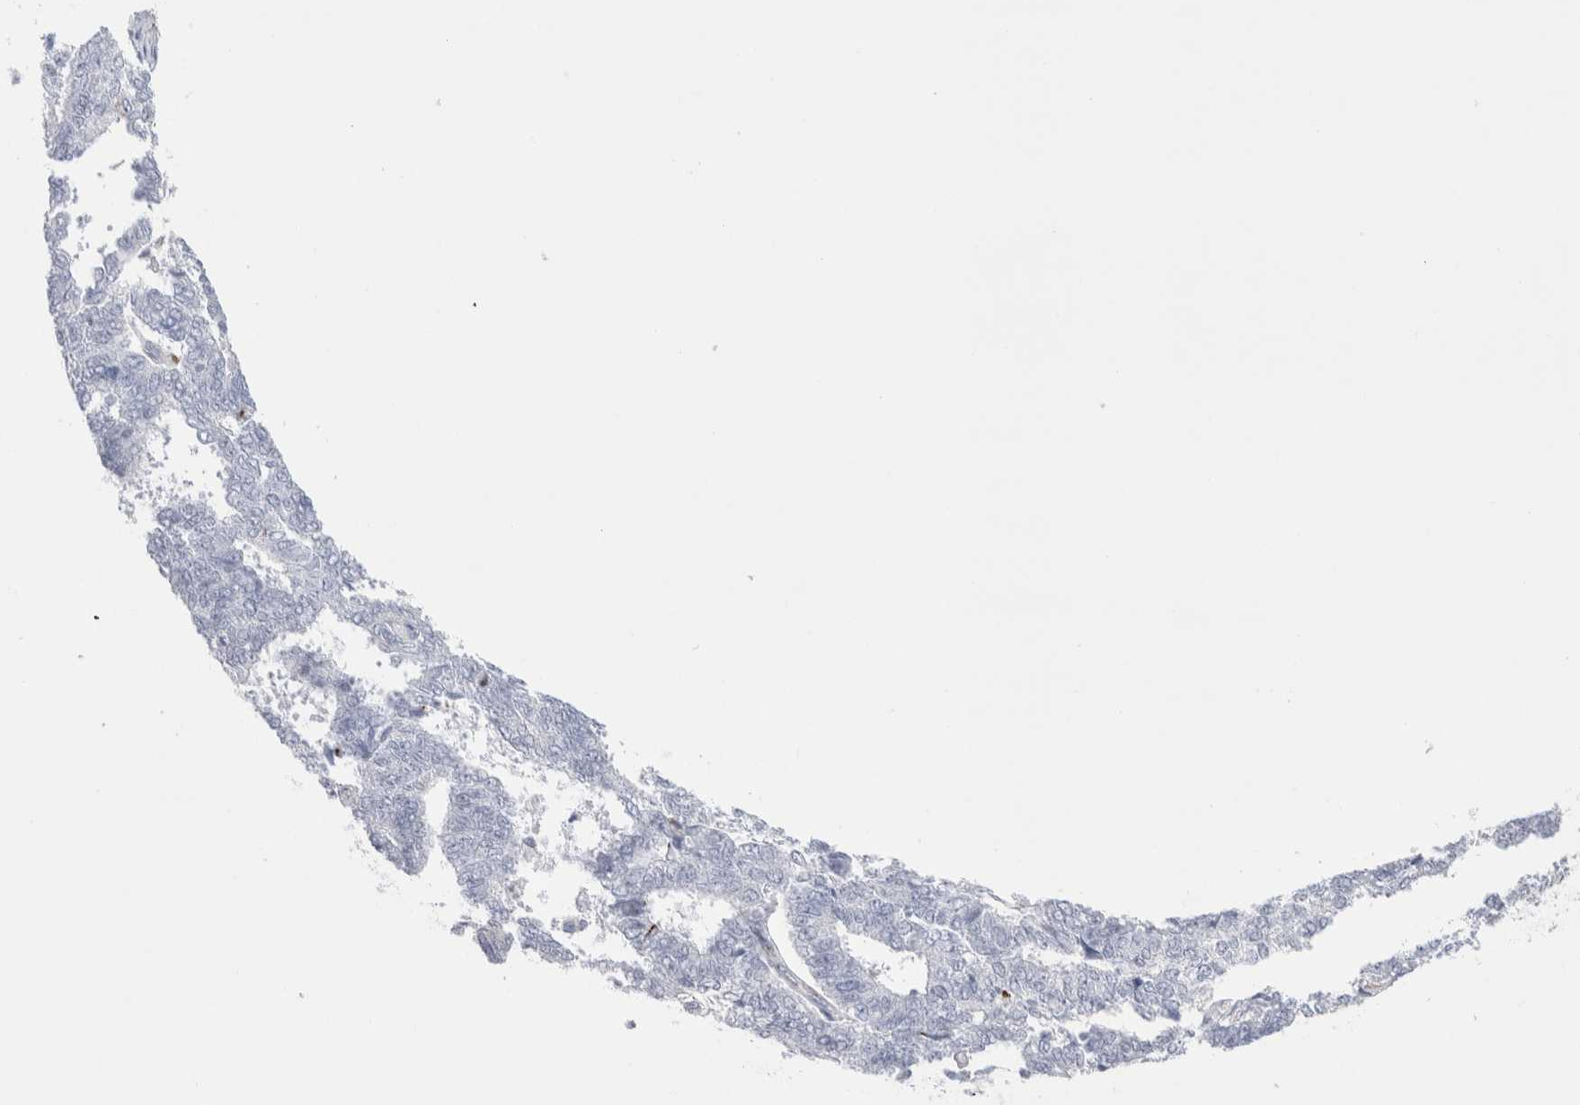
{"staining": {"intensity": "negative", "quantity": "none", "location": "none"}, "tissue": "endometrial cancer", "cell_type": "Tumor cells", "image_type": "cancer", "snomed": [{"axis": "morphology", "description": "Adenocarcinoma, NOS"}, {"axis": "topography", "description": "Endometrium"}], "caption": "Endometrial cancer was stained to show a protein in brown. There is no significant staining in tumor cells. (Immunohistochemistry, brightfield microscopy, high magnification).", "gene": "SEPTIN4", "patient": {"sex": "female", "age": 70}}